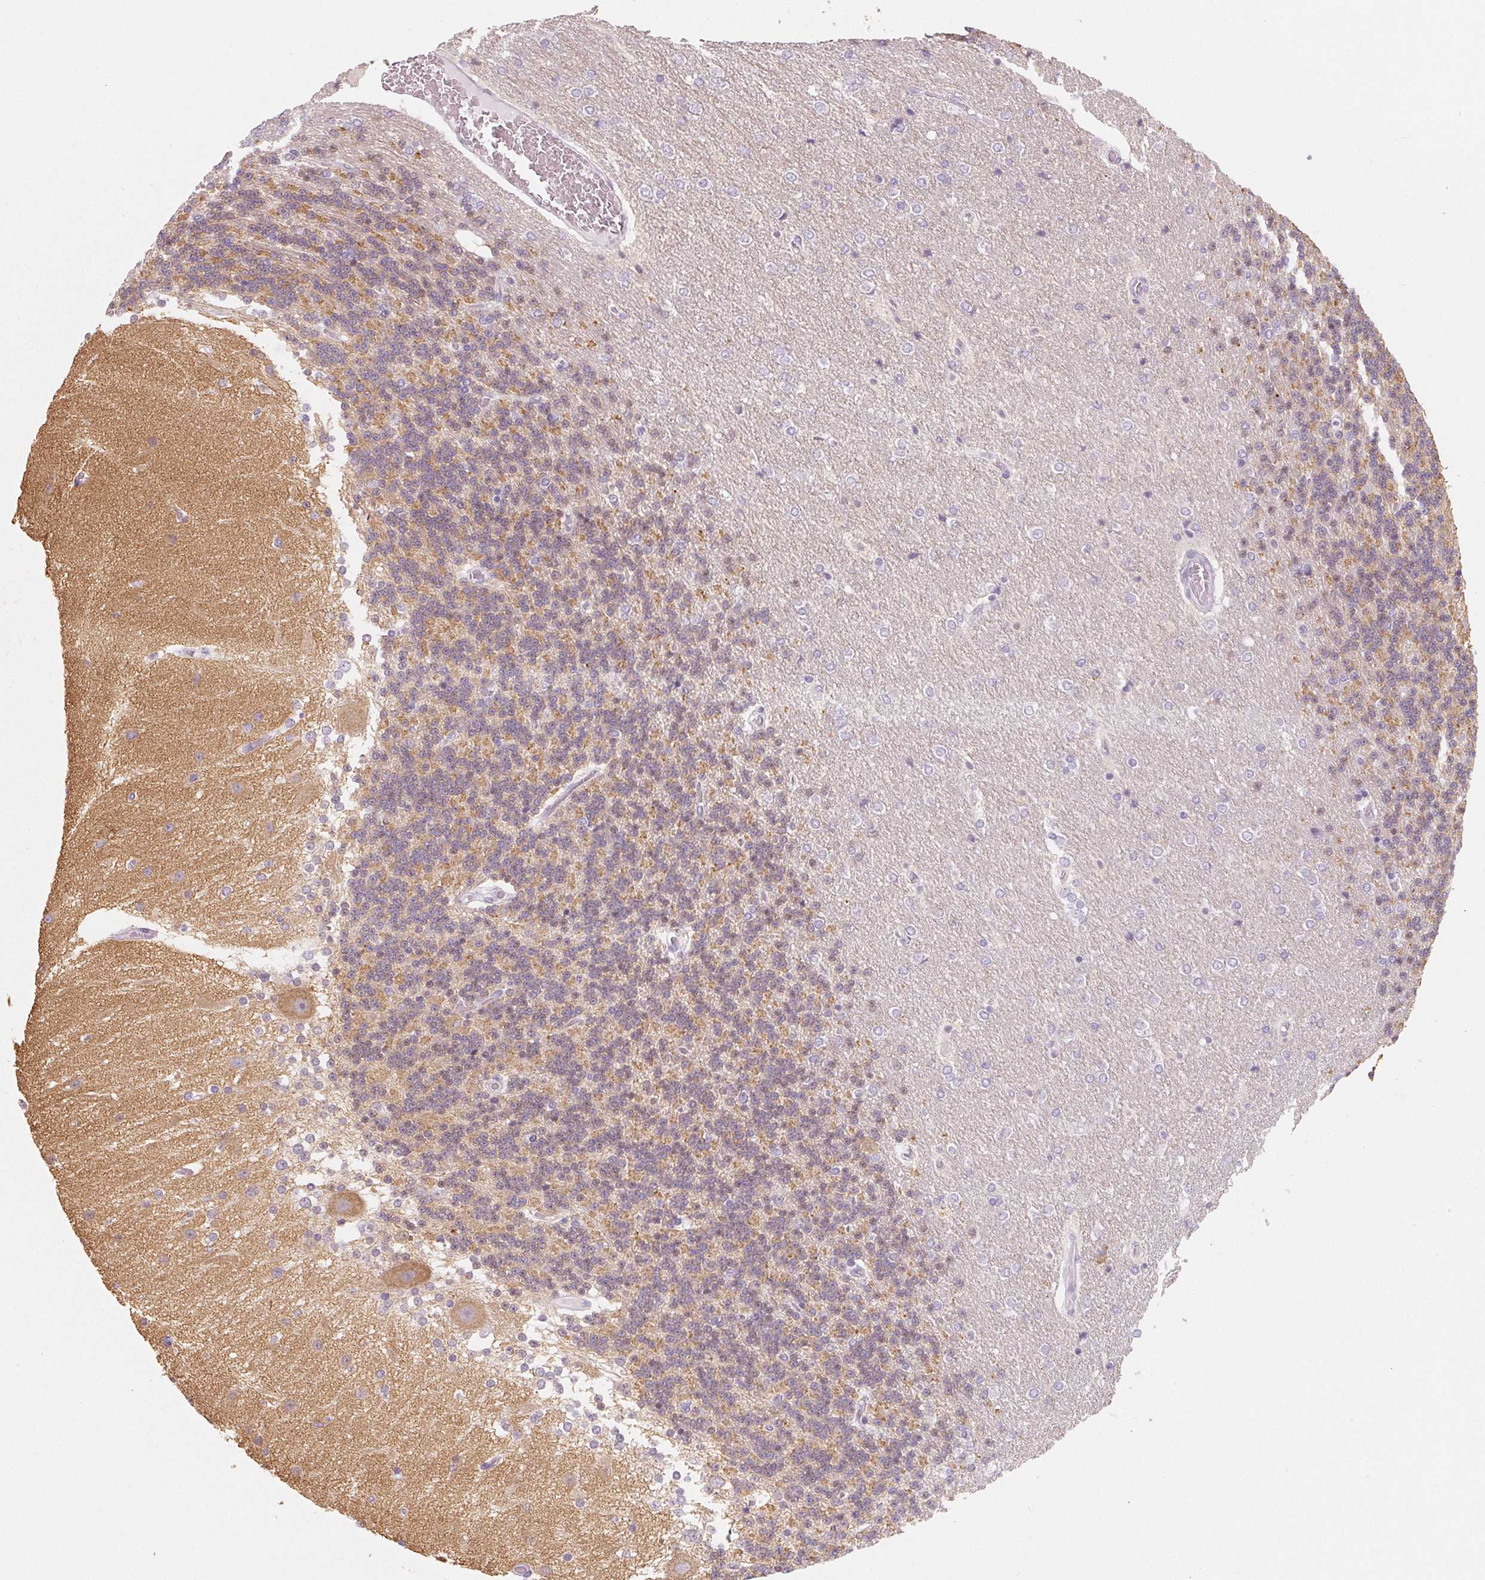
{"staining": {"intensity": "negative", "quantity": "none", "location": "none"}, "tissue": "cerebellum", "cell_type": "Cells in granular layer", "image_type": "normal", "snomed": [{"axis": "morphology", "description": "Normal tissue, NOS"}, {"axis": "topography", "description": "Cerebellum"}], "caption": "DAB (3,3'-diaminobenzidine) immunohistochemical staining of unremarkable cerebellum demonstrates no significant expression in cells in granular layer.", "gene": "SH3GL2", "patient": {"sex": "female", "age": 54}}